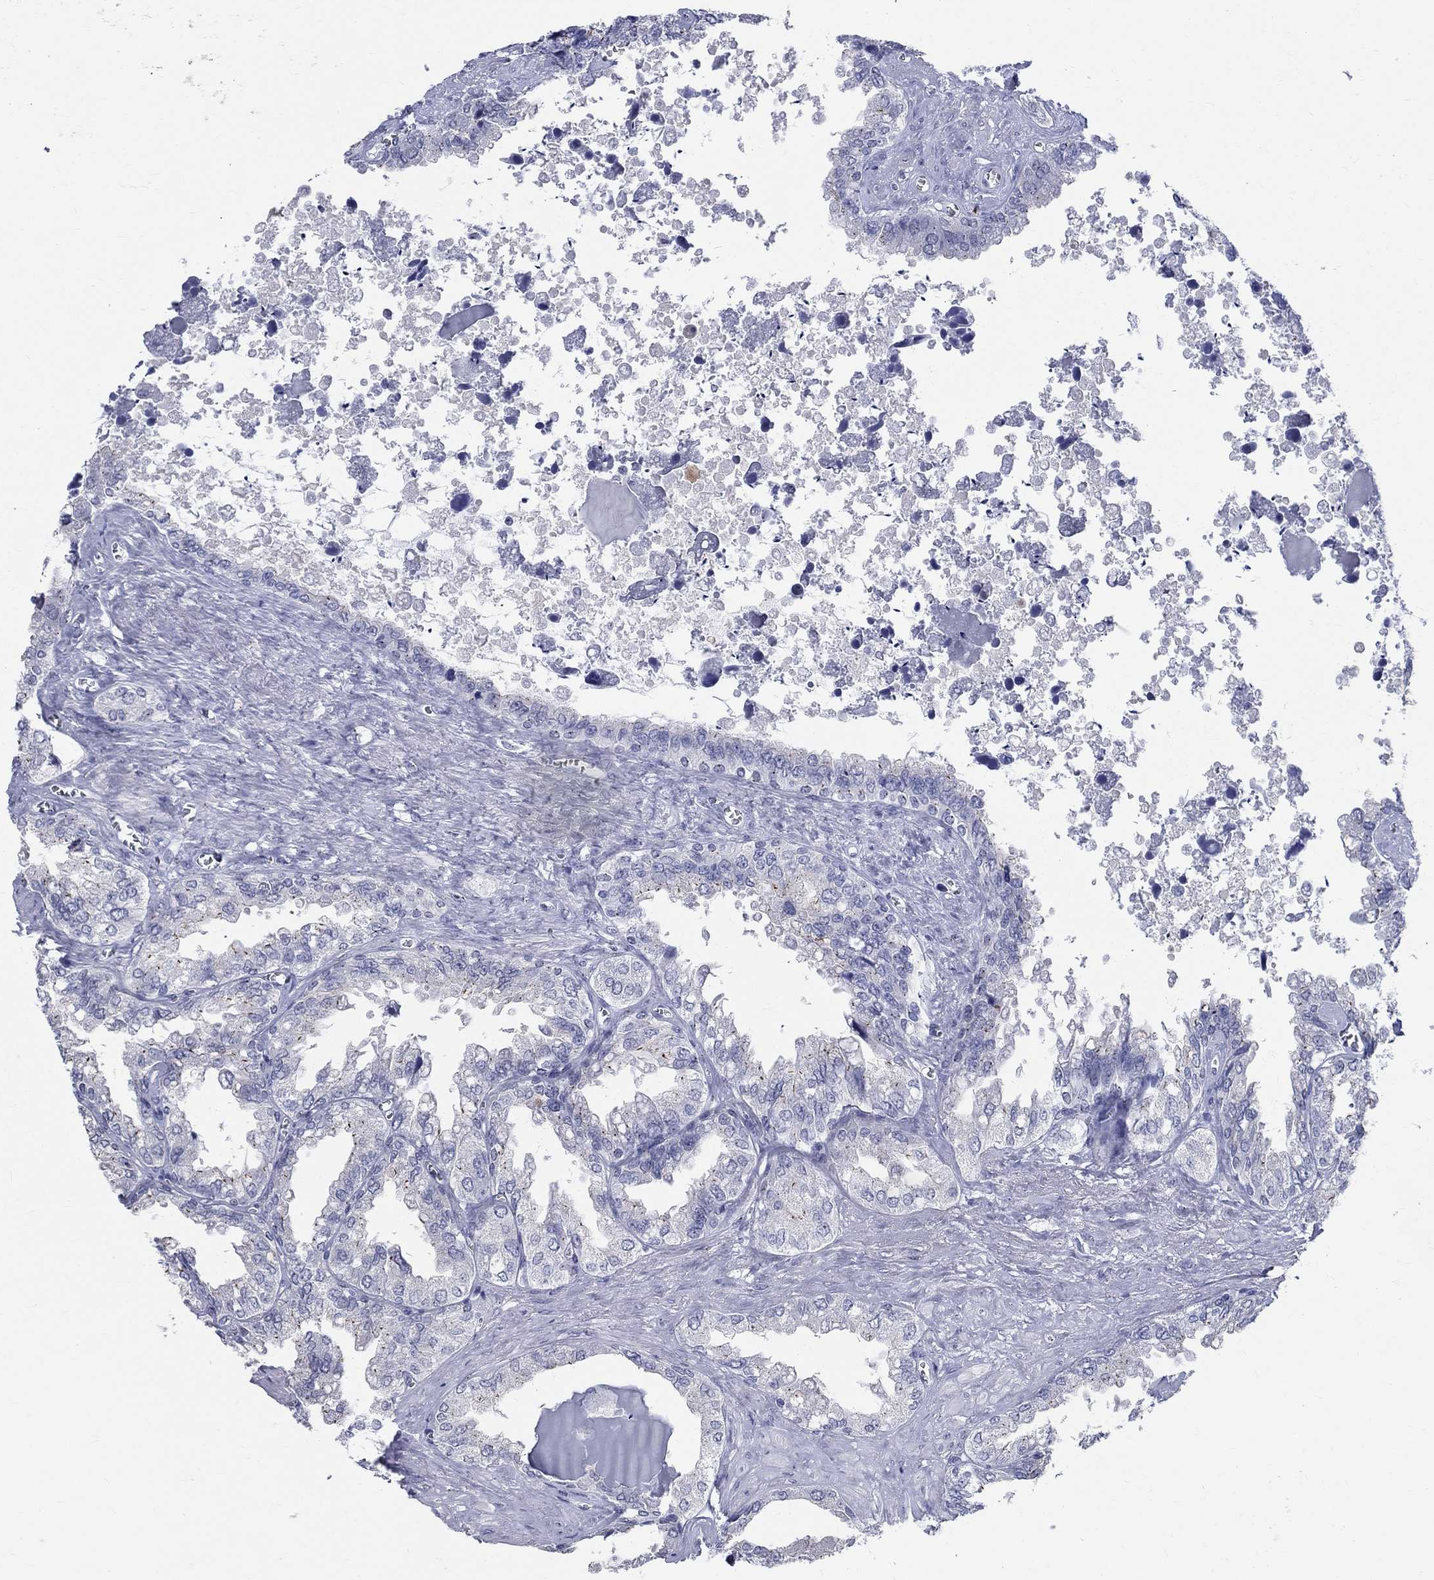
{"staining": {"intensity": "negative", "quantity": "none", "location": "none"}, "tissue": "seminal vesicle", "cell_type": "Glandular cells", "image_type": "normal", "snomed": [{"axis": "morphology", "description": "Normal tissue, NOS"}, {"axis": "topography", "description": "Seminal veicle"}], "caption": "High magnification brightfield microscopy of normal seminal vesicle stained with DAB (3,3'-diaminobenzidine) (brown) and counterstained with hematoxylin (blue): glandular cells show no significant expression.", "gene": "CEP43", "patient": {"sex": "male", "age": 67}}